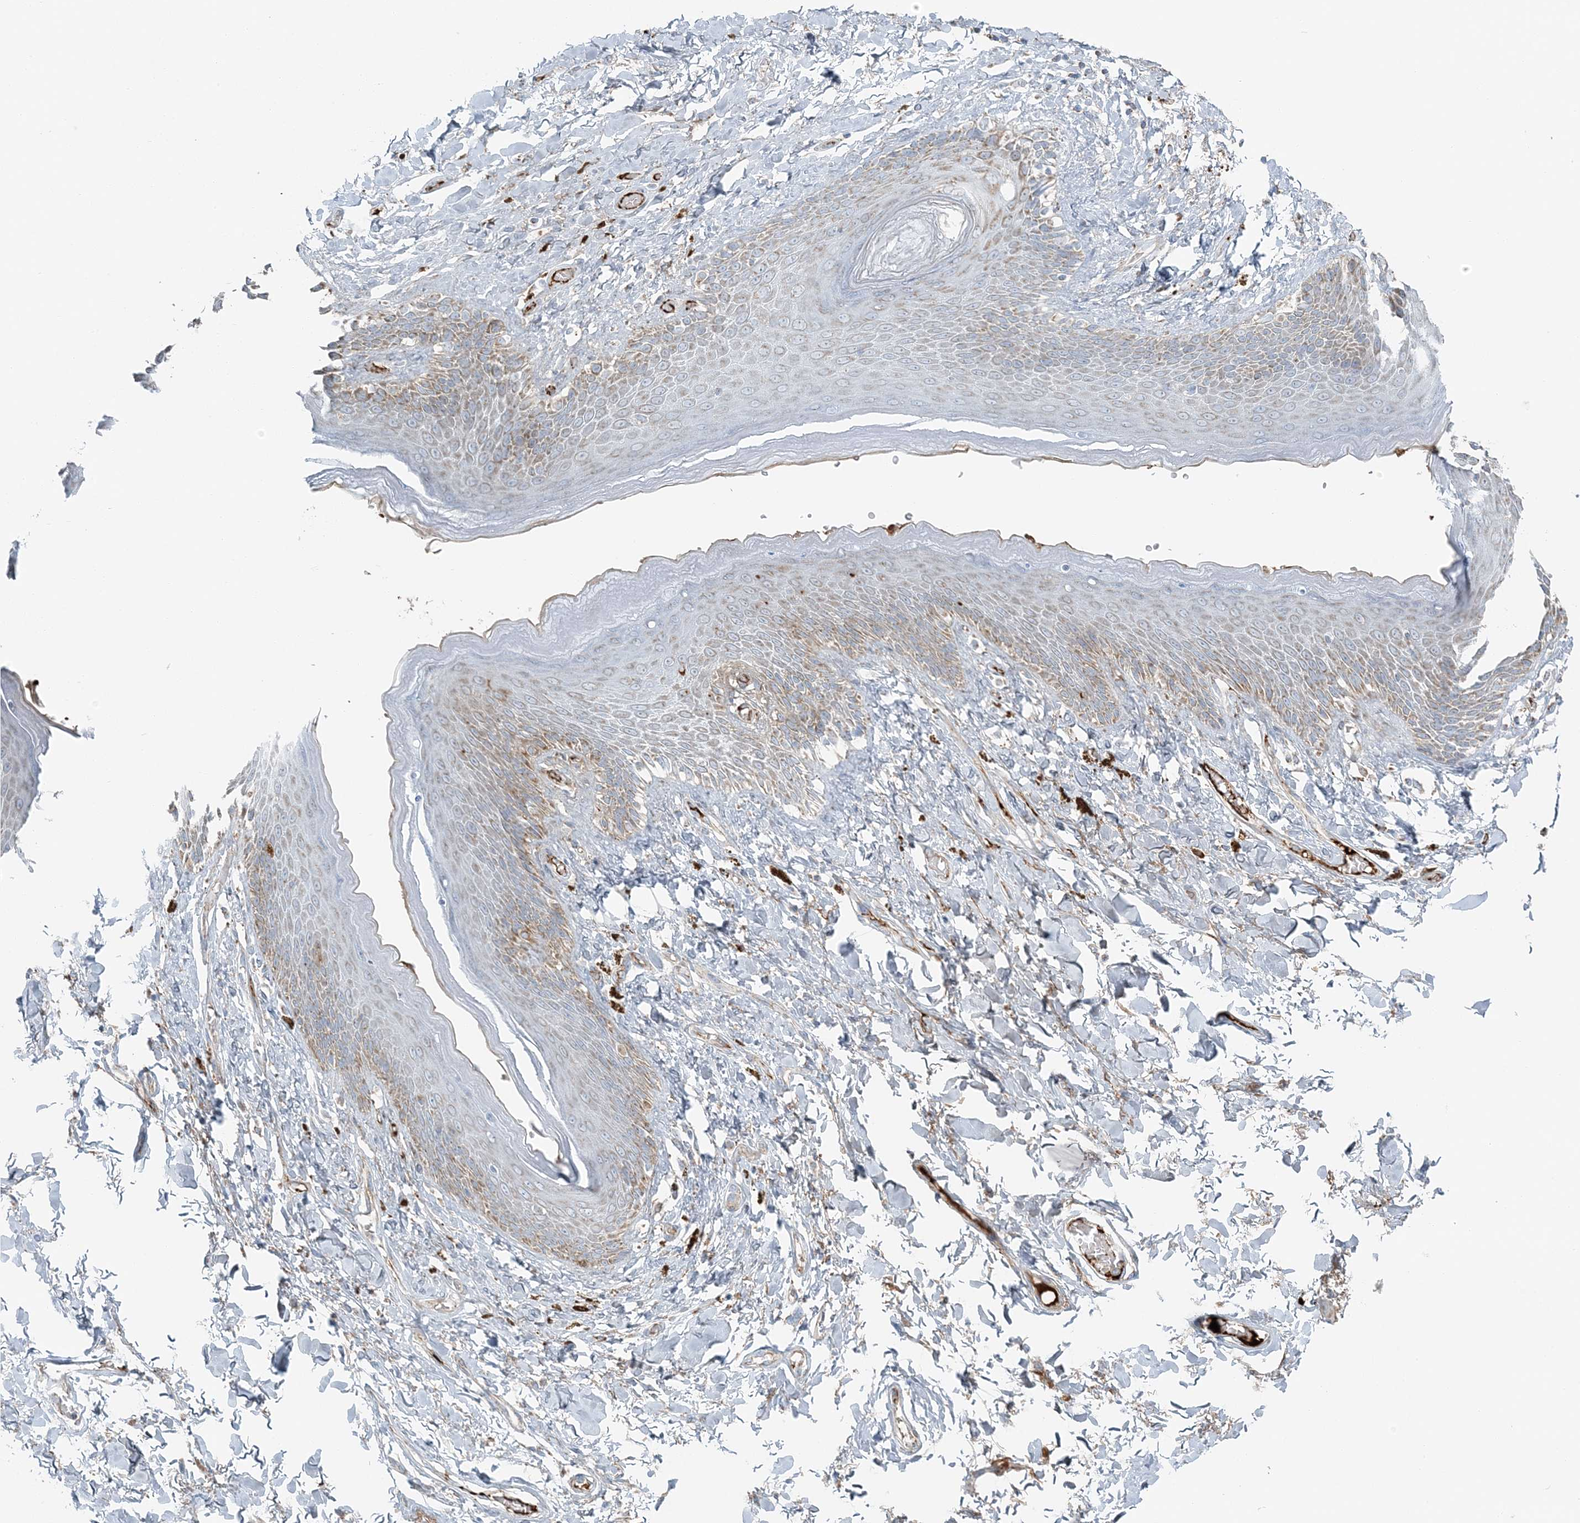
{"staining": {"intensity": "moderate", "quantity": "25%-75%", "location": "cytoplasmic/membranous"}, "tissue": "skin", "cell_type": "Epidermal cells", "image_type": "normal", "snomed": [{"axis": "morphology", "description": "Normal tissue, NOS"}, {"axis": "topography", "description": "Anal"}], "caption": "High-power microscopy captured an IHC photomicrograph of unremarkable skin, revealing moderate cytoplasmic/membranous positivity in approximately 25%-75% of epidermal cells. (brown staining indicates protein expression, while blue staining denotes nuclei).", "gene": "SLC22A16", "patient": {"sex": "female", "age": 78}}